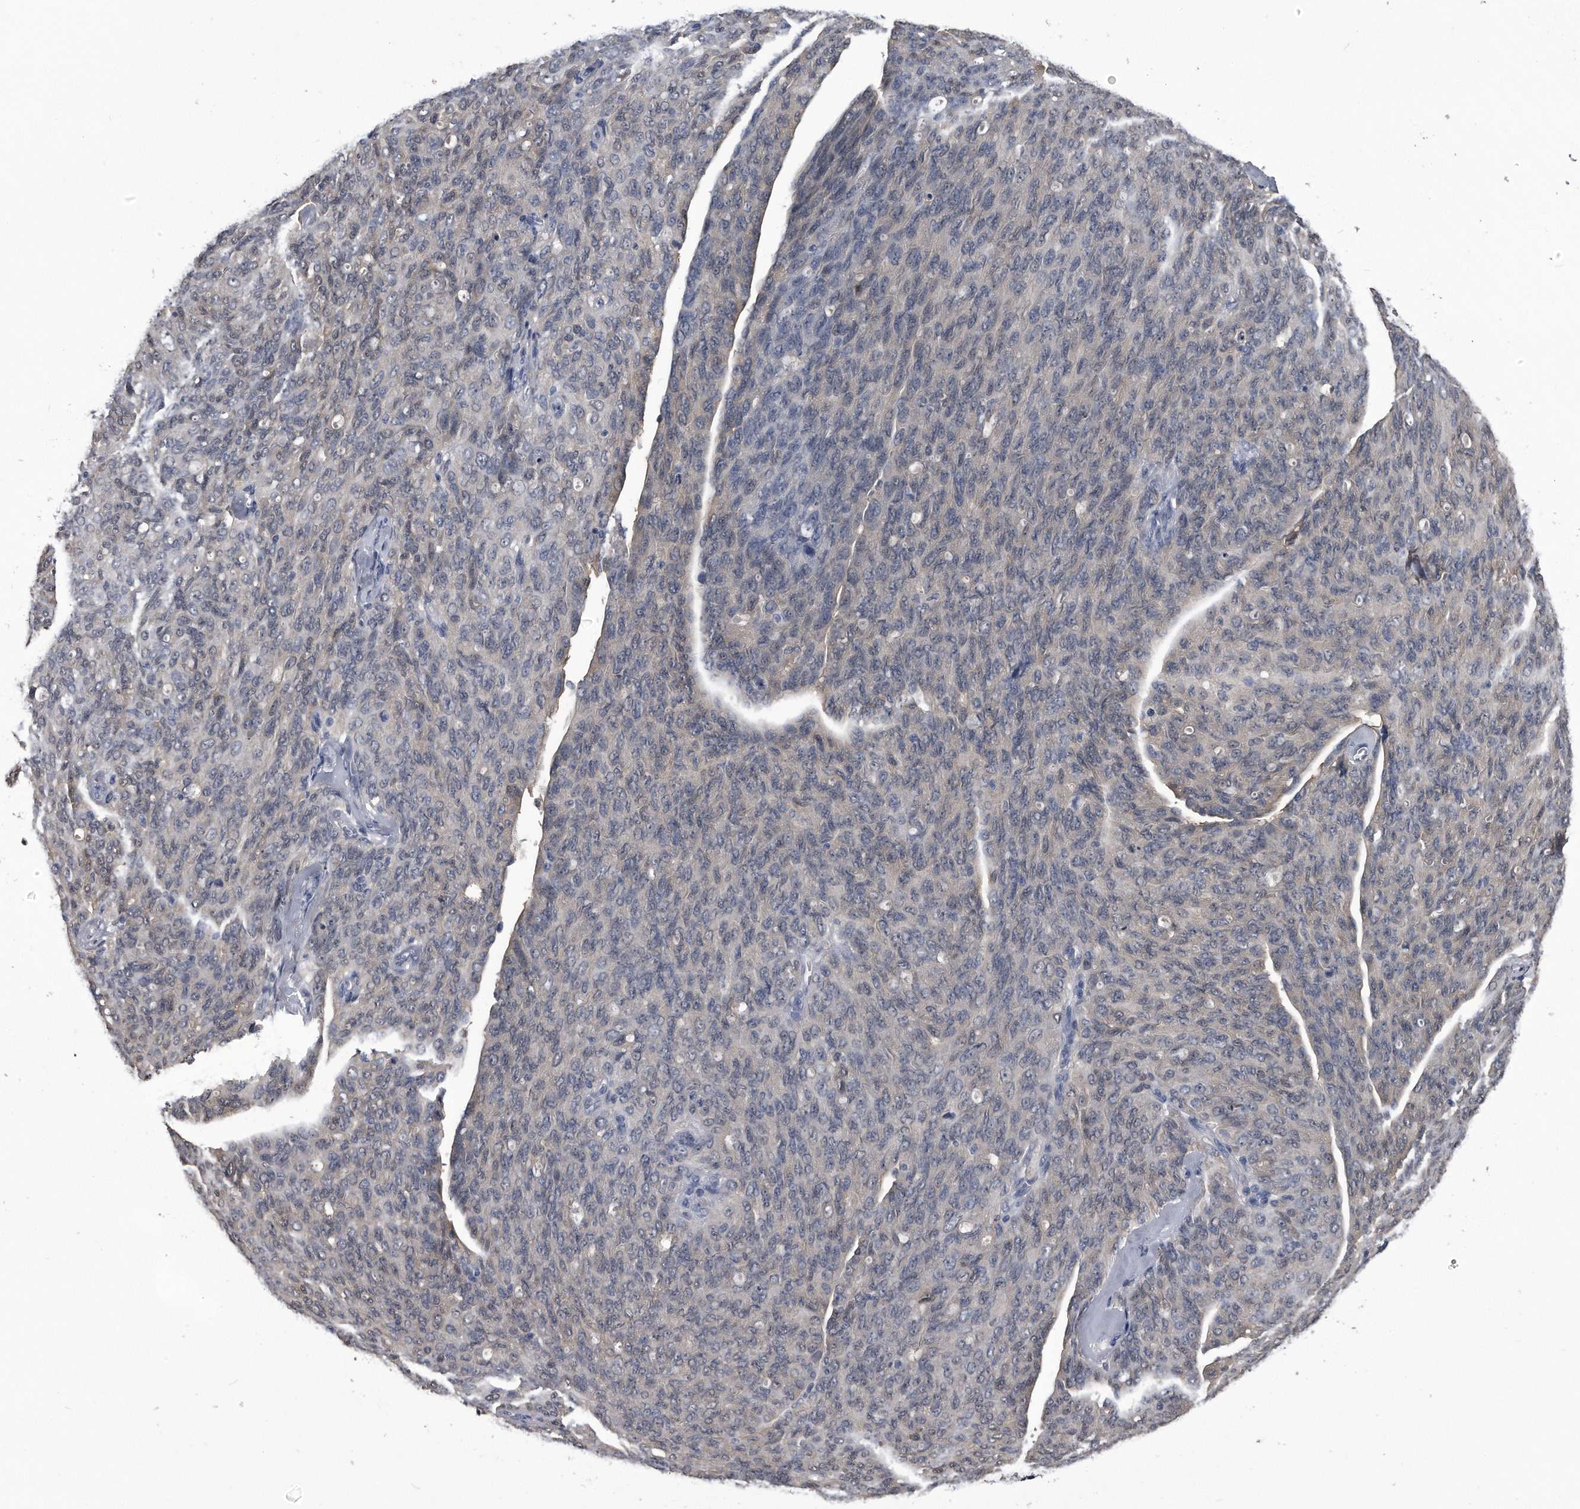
{"staining": {"intensity": "weak", "quantity": "<25%", "location": "cytoplasmic/membranous"}, "tissue": "ovarian cancer", "cell_type": "Tumor cells", "image_type": "cancer", "snomed": [{"axis": "morphology", "description": "Carcinoma, endometroid"}, {"axis": "topography", "description": "Ovary"}], "caption": "Protein analysis of ovarian endometroid carcinoma exhibits no significant expression in tumor cells.", "gene": "PDXK", "patient": {"sex": "female", "age": 60}}